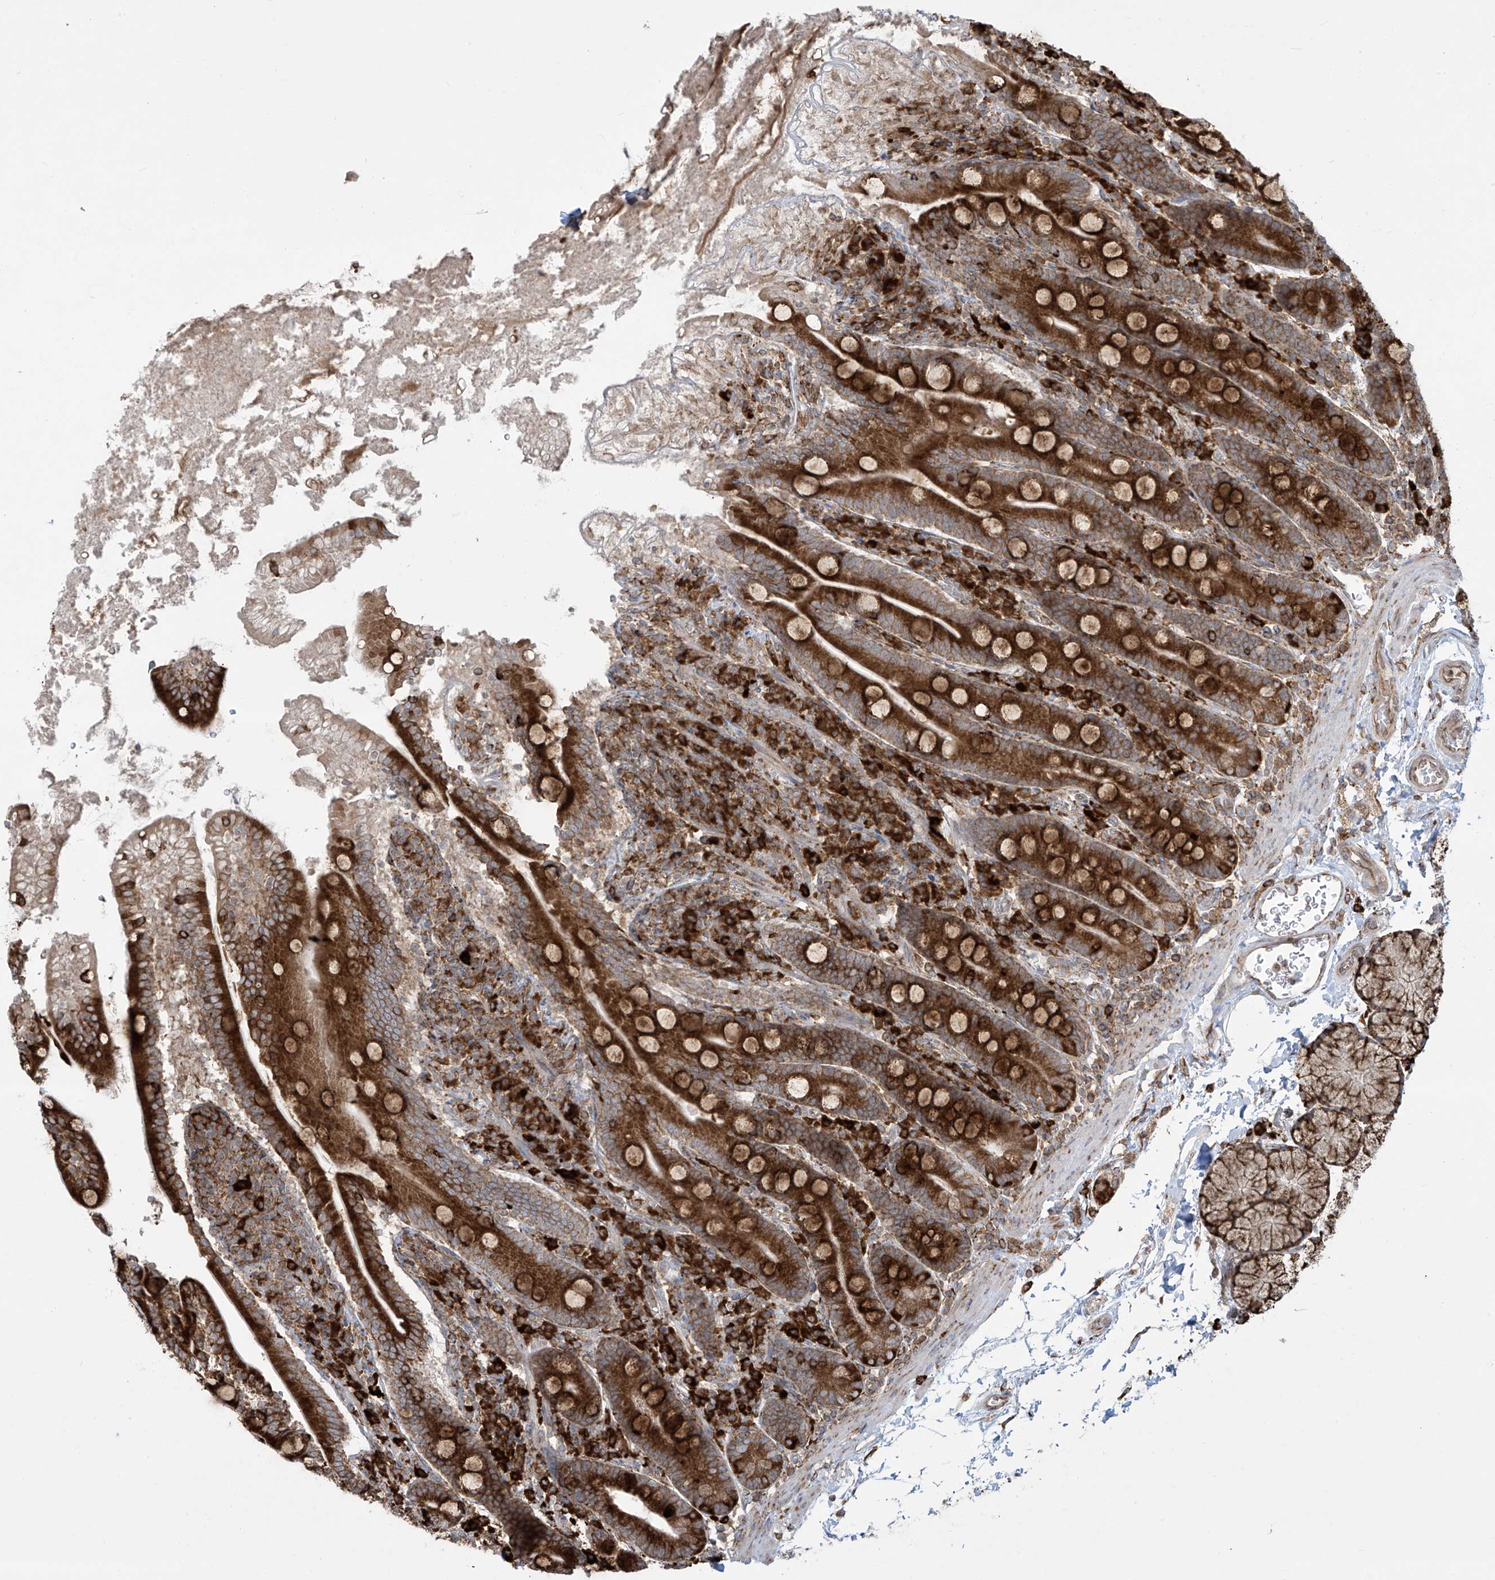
{"staining": {"intensity": "strong", "quantity": ">75%", "location": "cytoplasmic/membranous"}, "tissue": "duodenum", "cell_type": "Glandular cells", "image_type": "normal", "snomed": [{"axis": "morphology", "description": "Normal tissue, NOS"}, {"axis": "topography", "description": "Duodenum"}], "caption": "Human duodenum stained with a protein marker exhibits strong staining in glandular cells.", "gene": "MX1", "patient": {"sex": "male", "age": 35}}